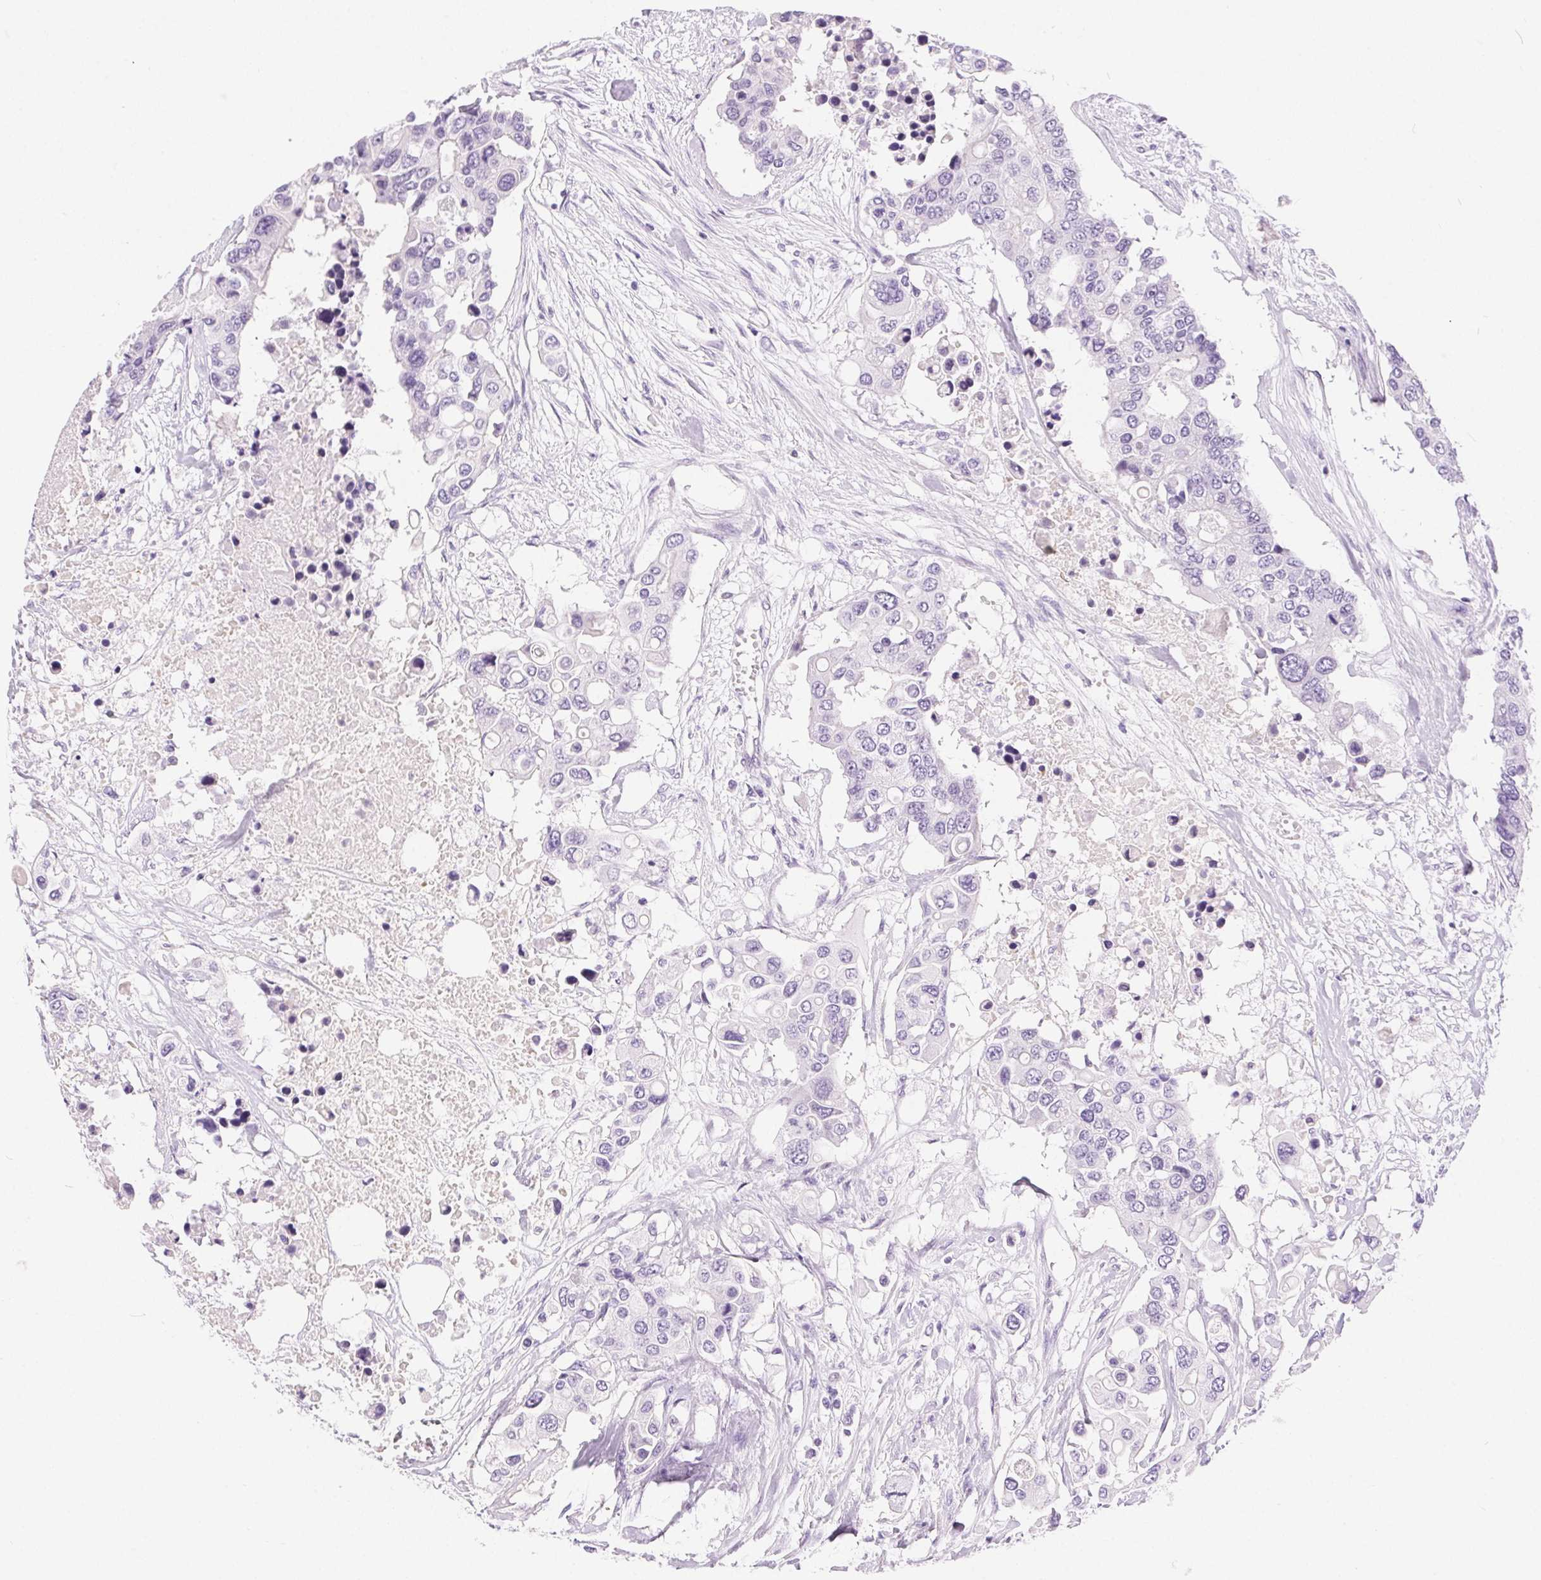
{"staining": {"intensity": "negative", "quantity": "none", "location": "none"}, "tissue": "colorectal cancer", "cell_type": "Tumor cells", "image_type": "cancer", "snomed": [{"axis": "morphology", "description": "Adenocarcinoma, NOS"}, {"axis": "topography", "description": "Colon"}], "caption": "Immunohistochemistry of adenocarcinoma (colorectal) shows no expression in tumor cells. The staining was performed using DAB (3,3'-diaminobenzidine) to visualize the protein expression in brown, while the nuclei were stained in blue with hematoxylin (Magnification: 20x).", "gene": "C20orf85", "patient": {"sex": "male", "age": 77}}